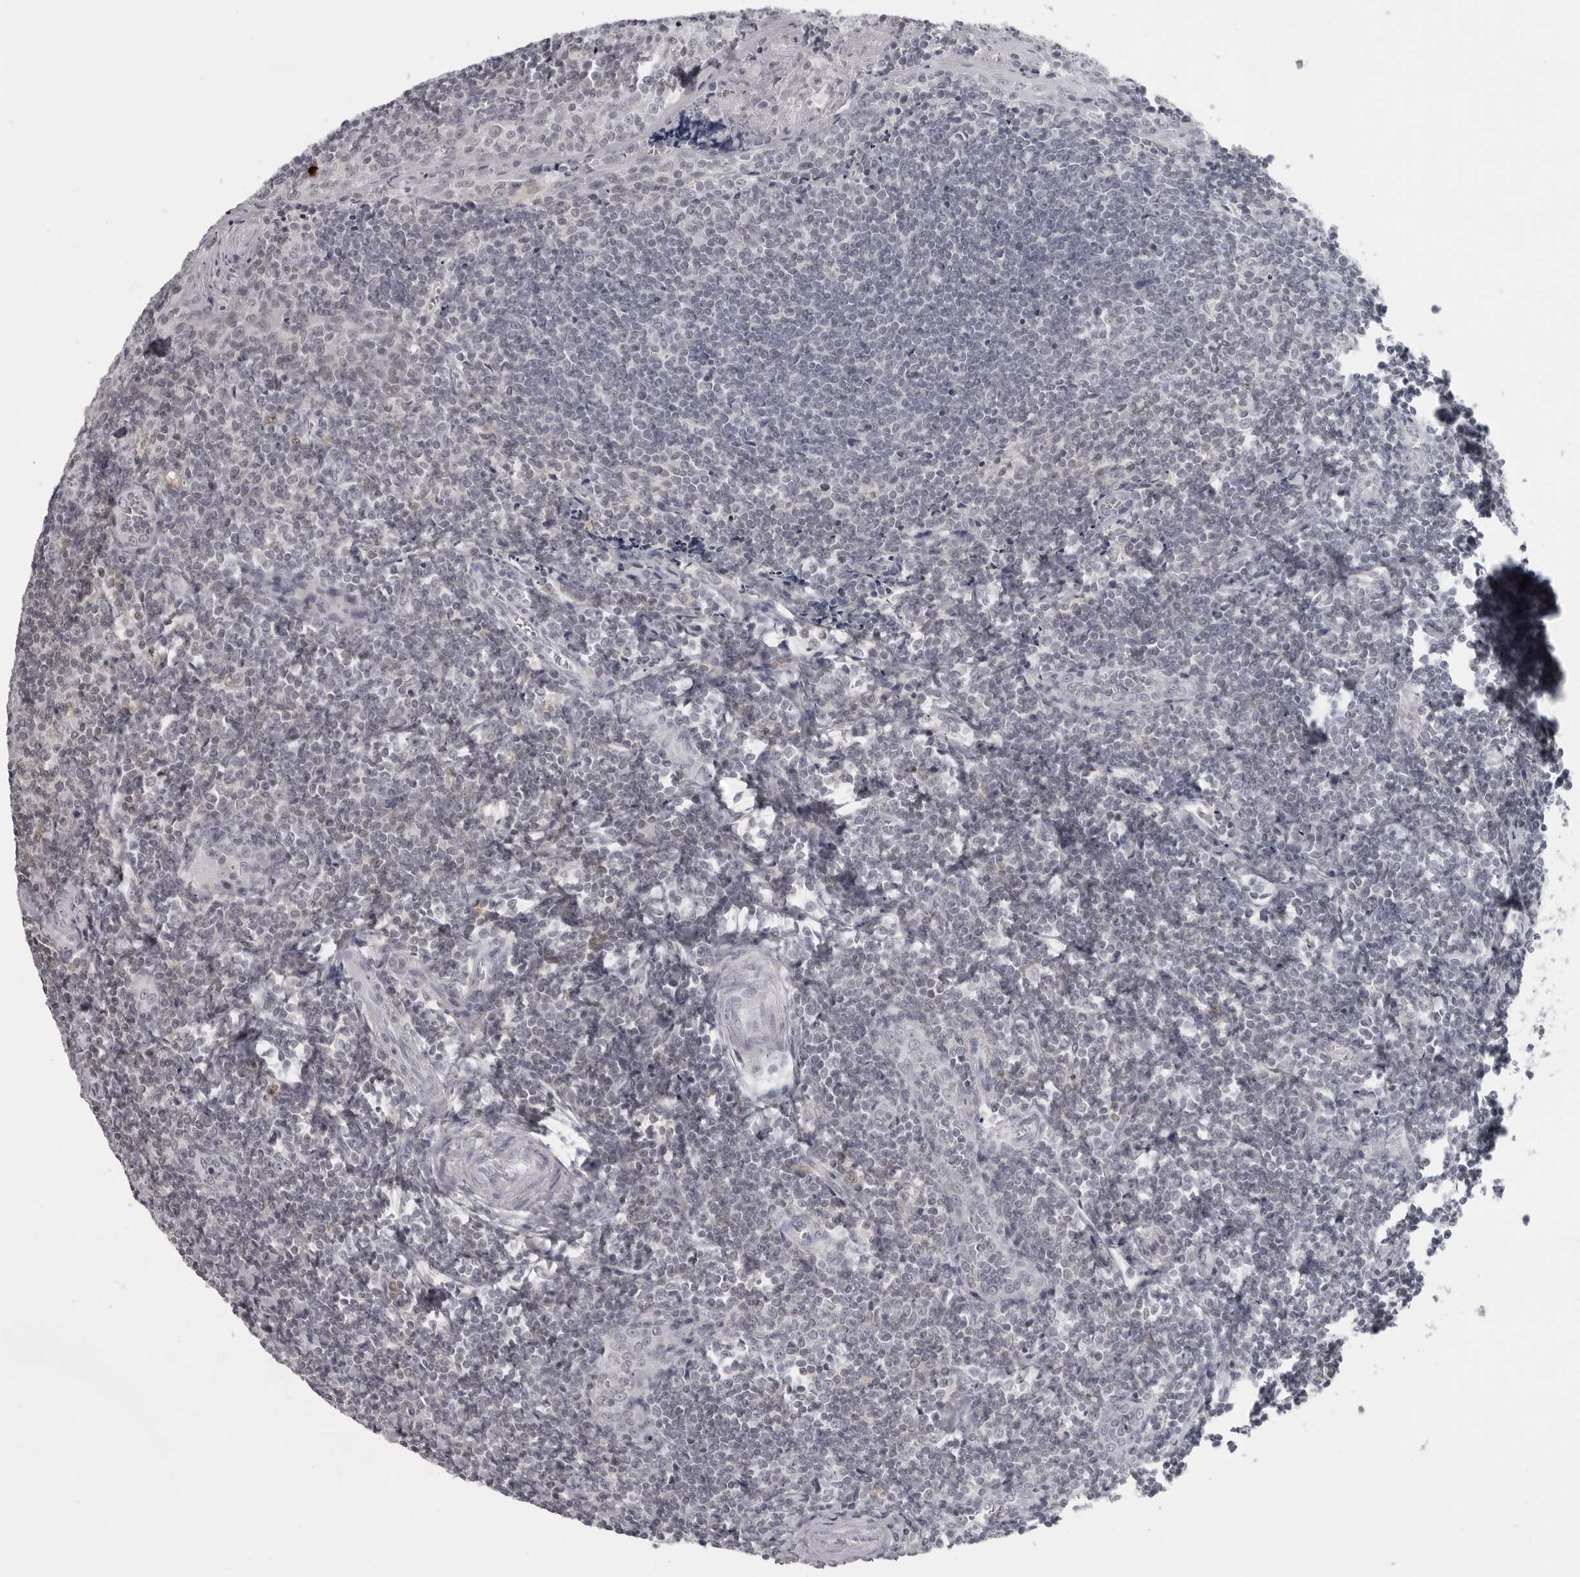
{"staining": {"intensity": "negative", "quantity": "none", "location": "none"}, "tissue": "tonsil", "cell_type": "Germinal center cells", "image_type": "normal", "snomed": [{"axis": "morphology", "description": "Normal tissue, NOS"}, {"axis": "topography", "description": "Tonsil"}], "caption": "An immunohistochemistry histopathology image of benign tonsil is shown. There is no staining in germinal center cells of tonsil.", "gene": "LZIC", "patient": {"sex": "male", "age": 27}}